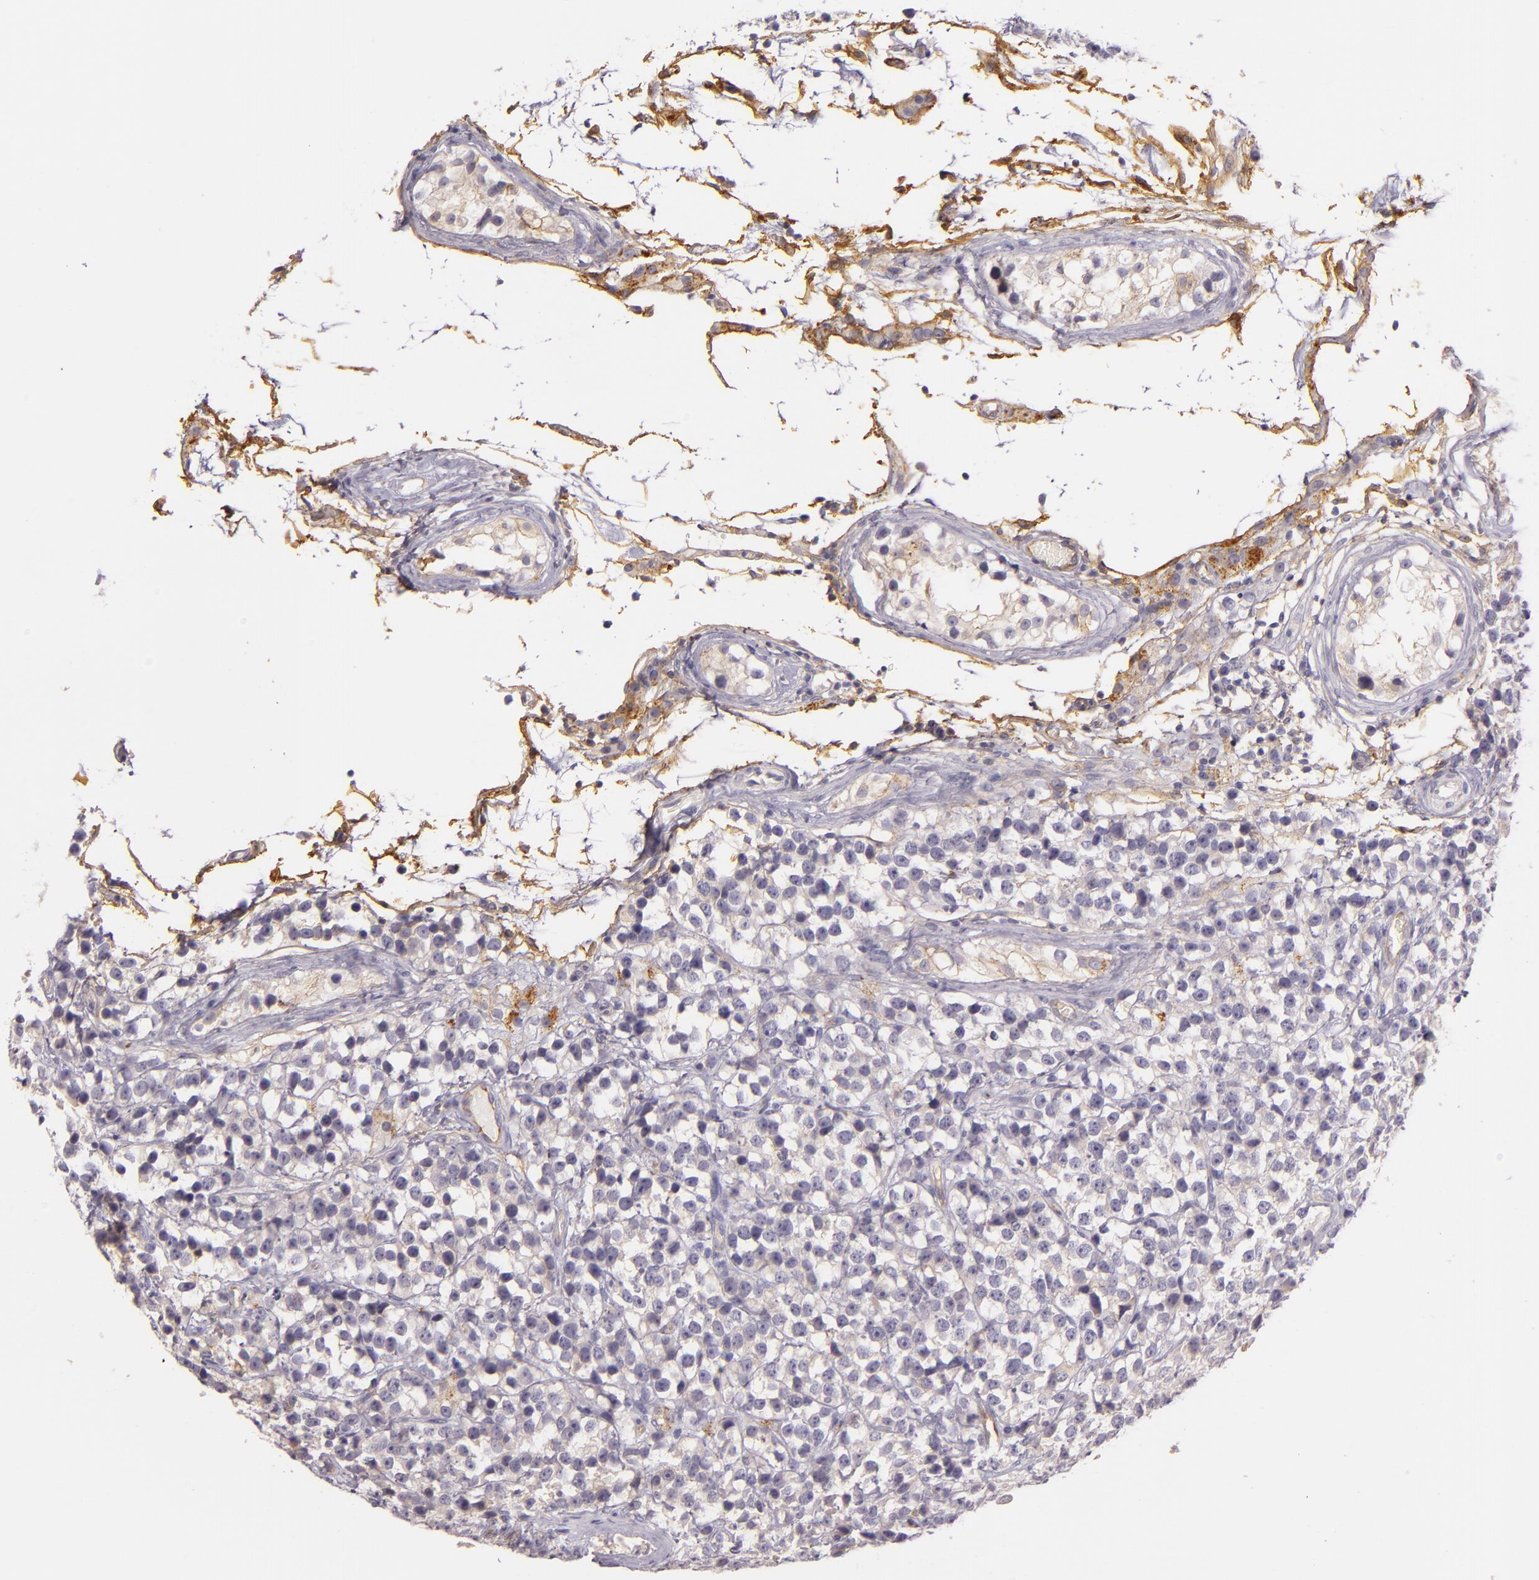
{"staining": {"intensity": "negative", "quantity": "none", "location": "none"}, "tissue": "testis cancer", "cell_type": "Tumor cells", "image_type": "cancer", "snomed": [{"axis": "morphology", "description": "Seminoma, NOS"}, {"axis": "topography", "description": "Testis"}], "caption": "DAB (3,3'-diaminobenzidine) immunohistochemical staining of seminoma (testis) displays no significant positivity in tumor cells.", "gene": "CTSF", "patient": {"sex": "male", "age": 25}}